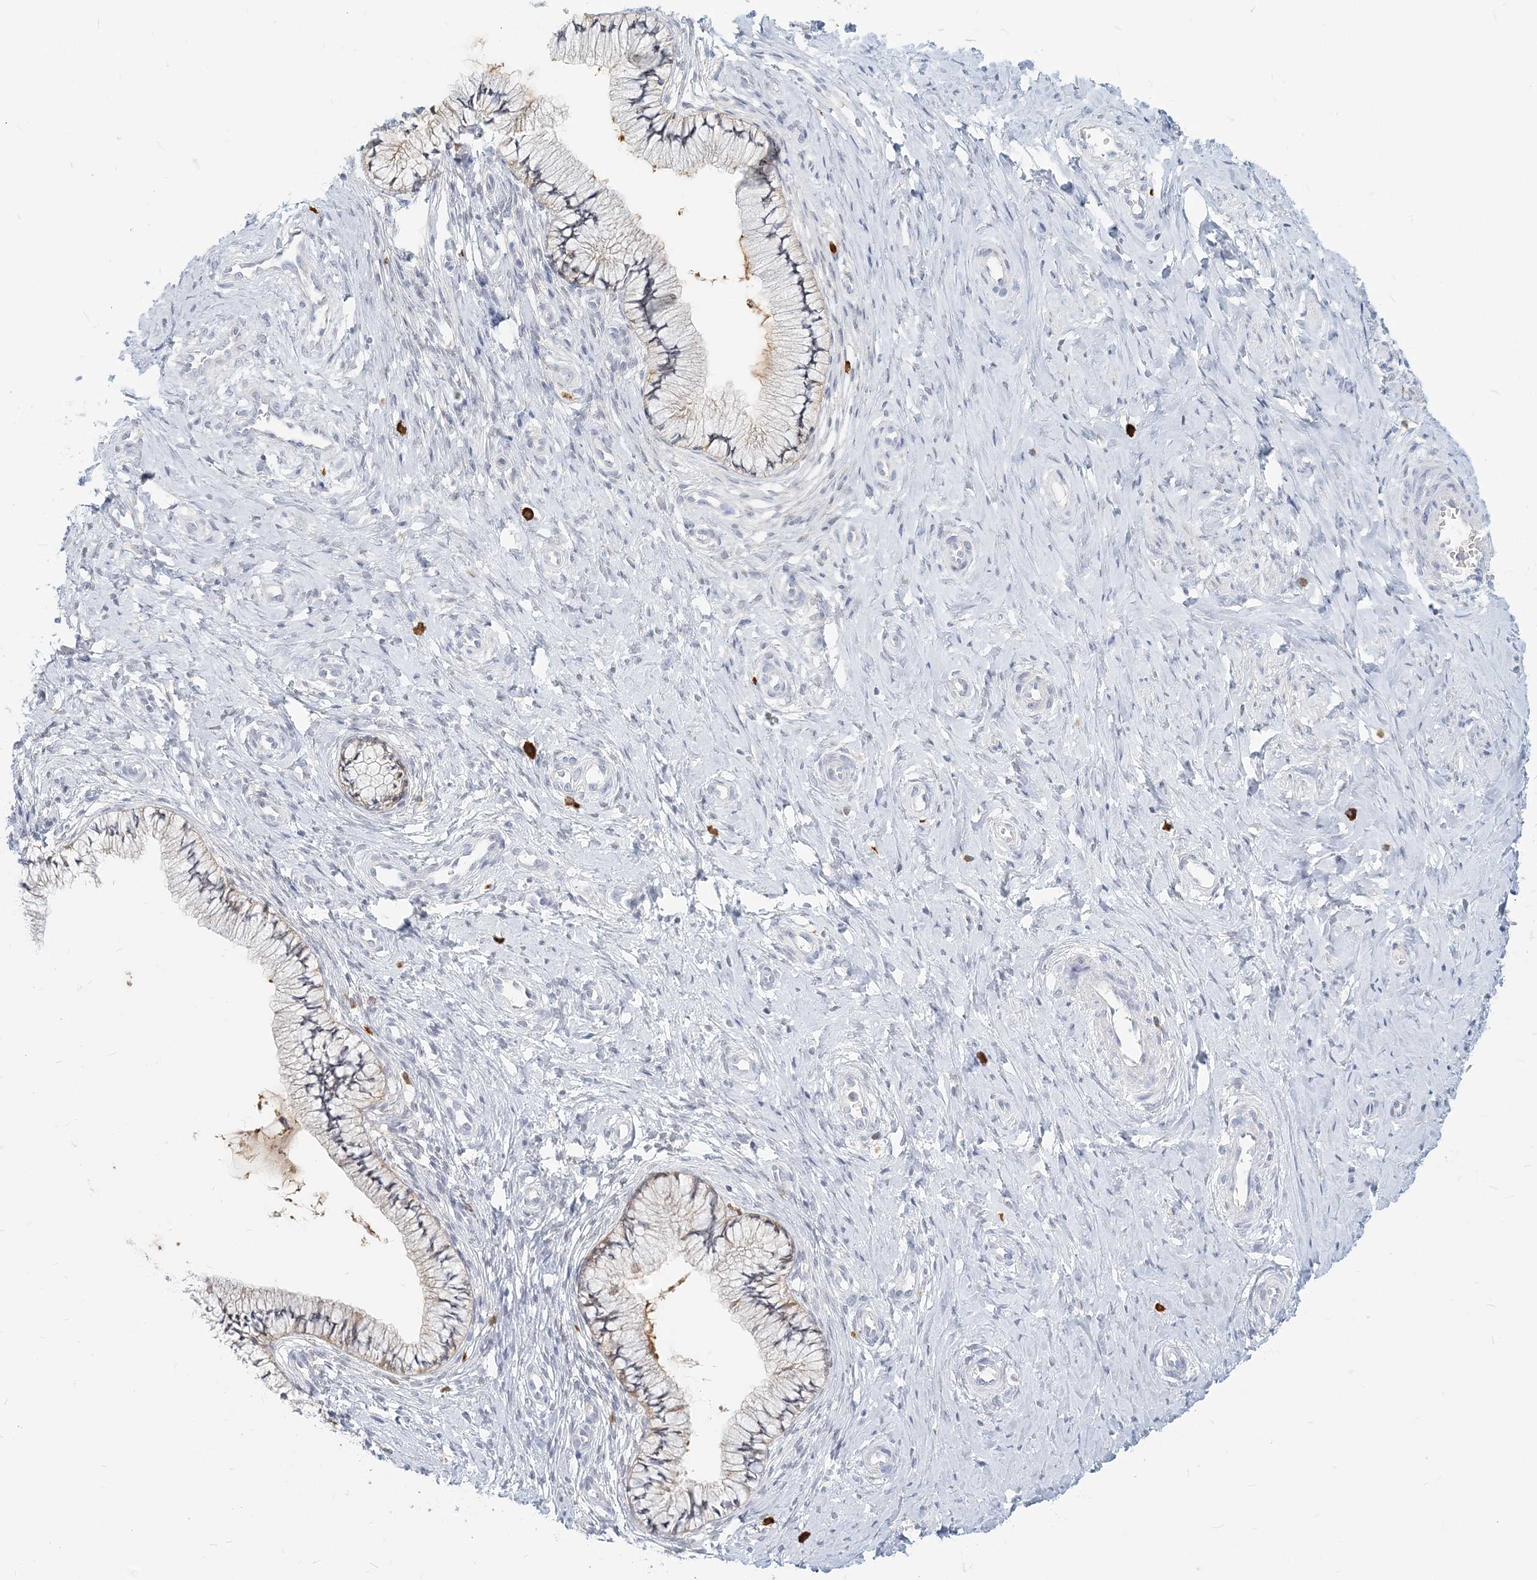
{"staining": {"intensity": "weak", "quantity": "25%-75%", "location": "cytoplasmic/membranous"}, "tissue": "cervix", "cell_type": "Glandular cells", "image_type": "normal", "snomed": [{"axis": "morphology", "description": "Normal tissue, NOS"}, {"axis": "topography", "description": "Cervix"}], "caption": "Benign cervix reveals weak cytoplasmic/membranous staining in about 25%-75% of glandular cells Immunohistochemistry stains the protein in brown and the nuclei are stained blue..", "gene": "GMPPA", "patient": {"sex": "female", "age": 36}}